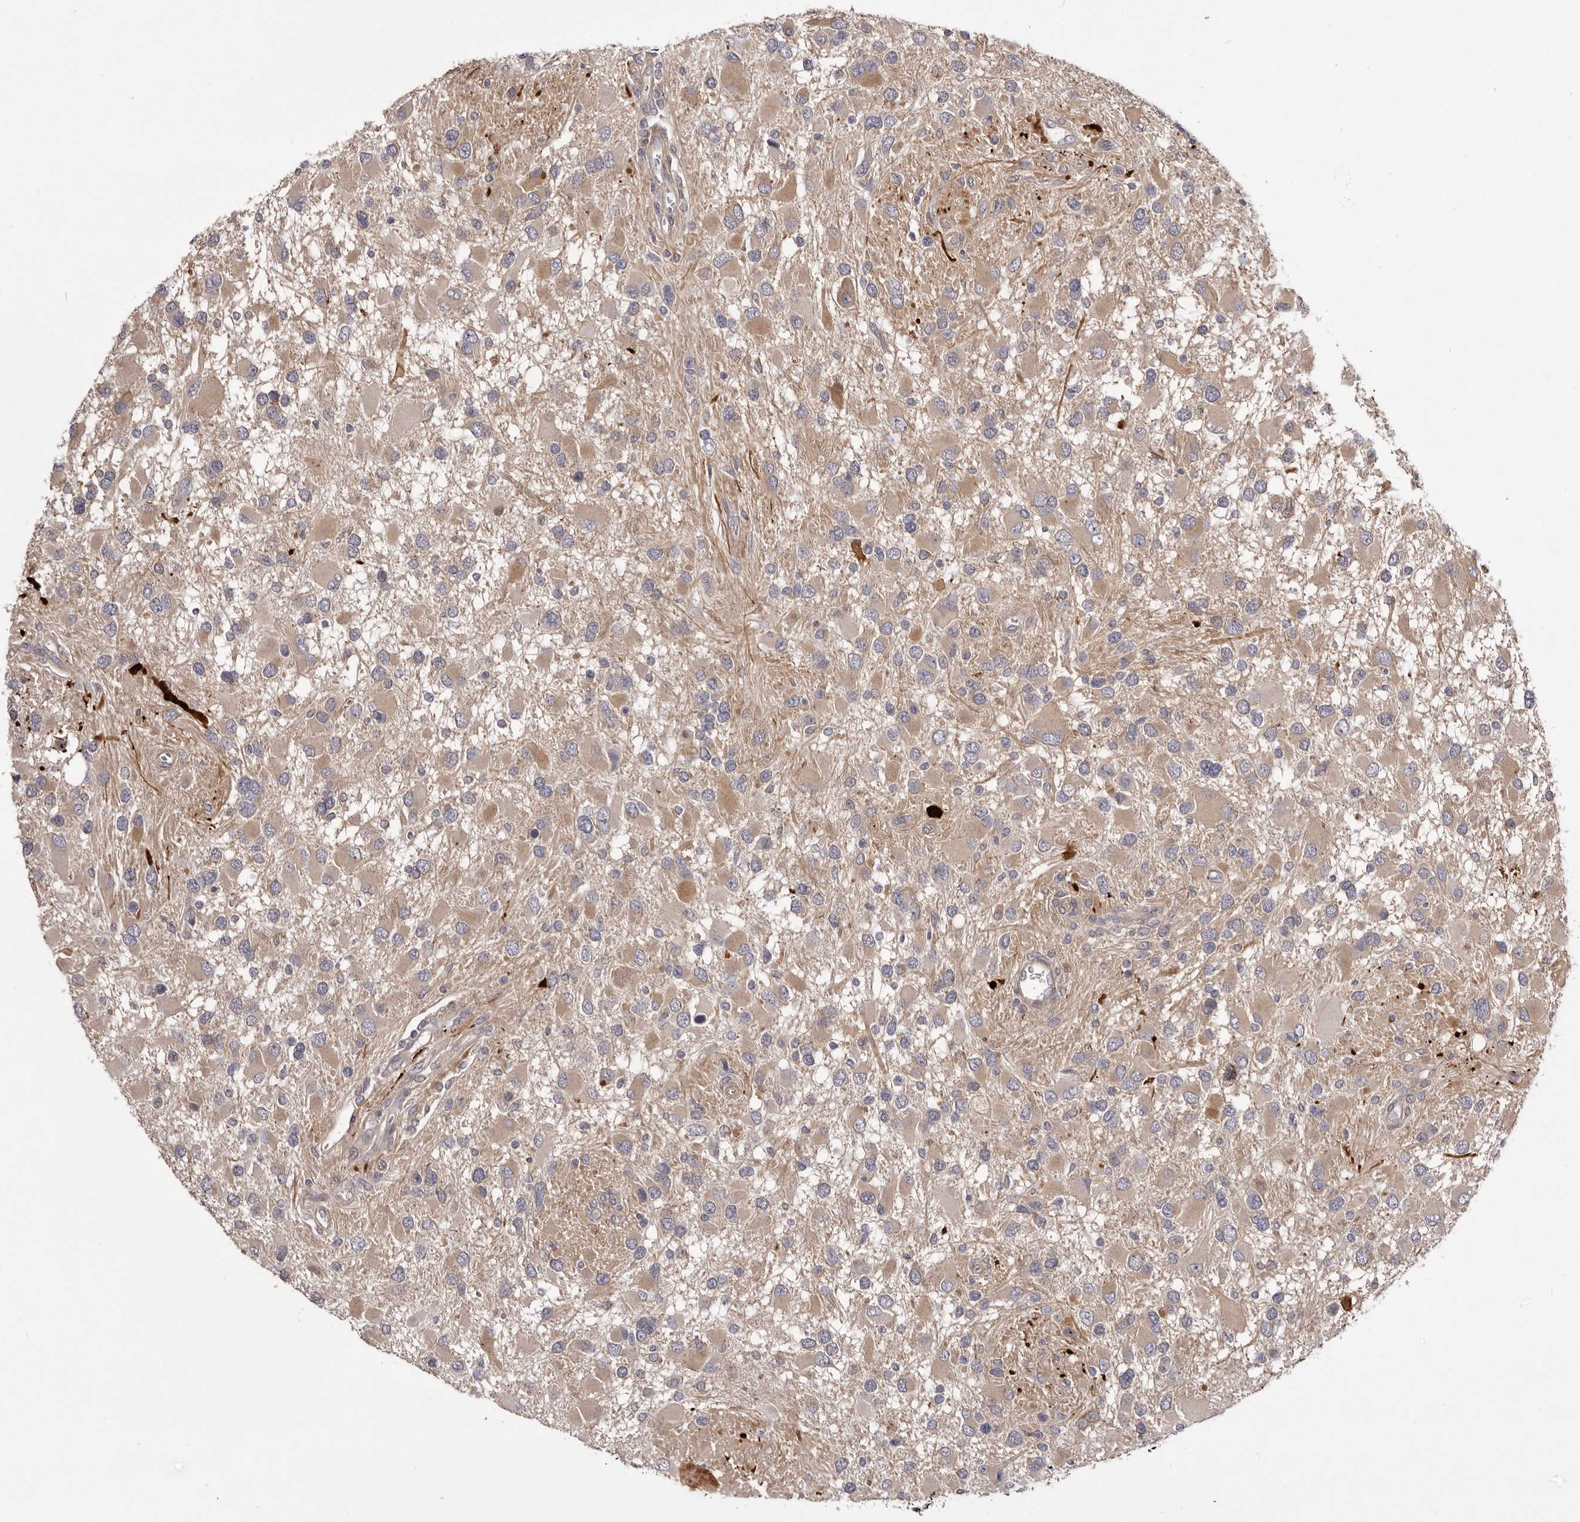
{"staining": {"intensity": "negative", "quantity": "none", "location": "none"}, "tissue": "glioma", "cell_type": "Tumor cells", "image_type": "cancer", "snomed": [{"axis": "morphology", "description": "Glioma, malignant, High grade"}, {"axis": "topography", "description": "Brain"}], "caption": "Immunohistochemistry of human malignant glioma (high-grade) shows no positivity in tumor cells.", "gene": "PNRC1", "patient": {"sex": "male", "age": 53}}